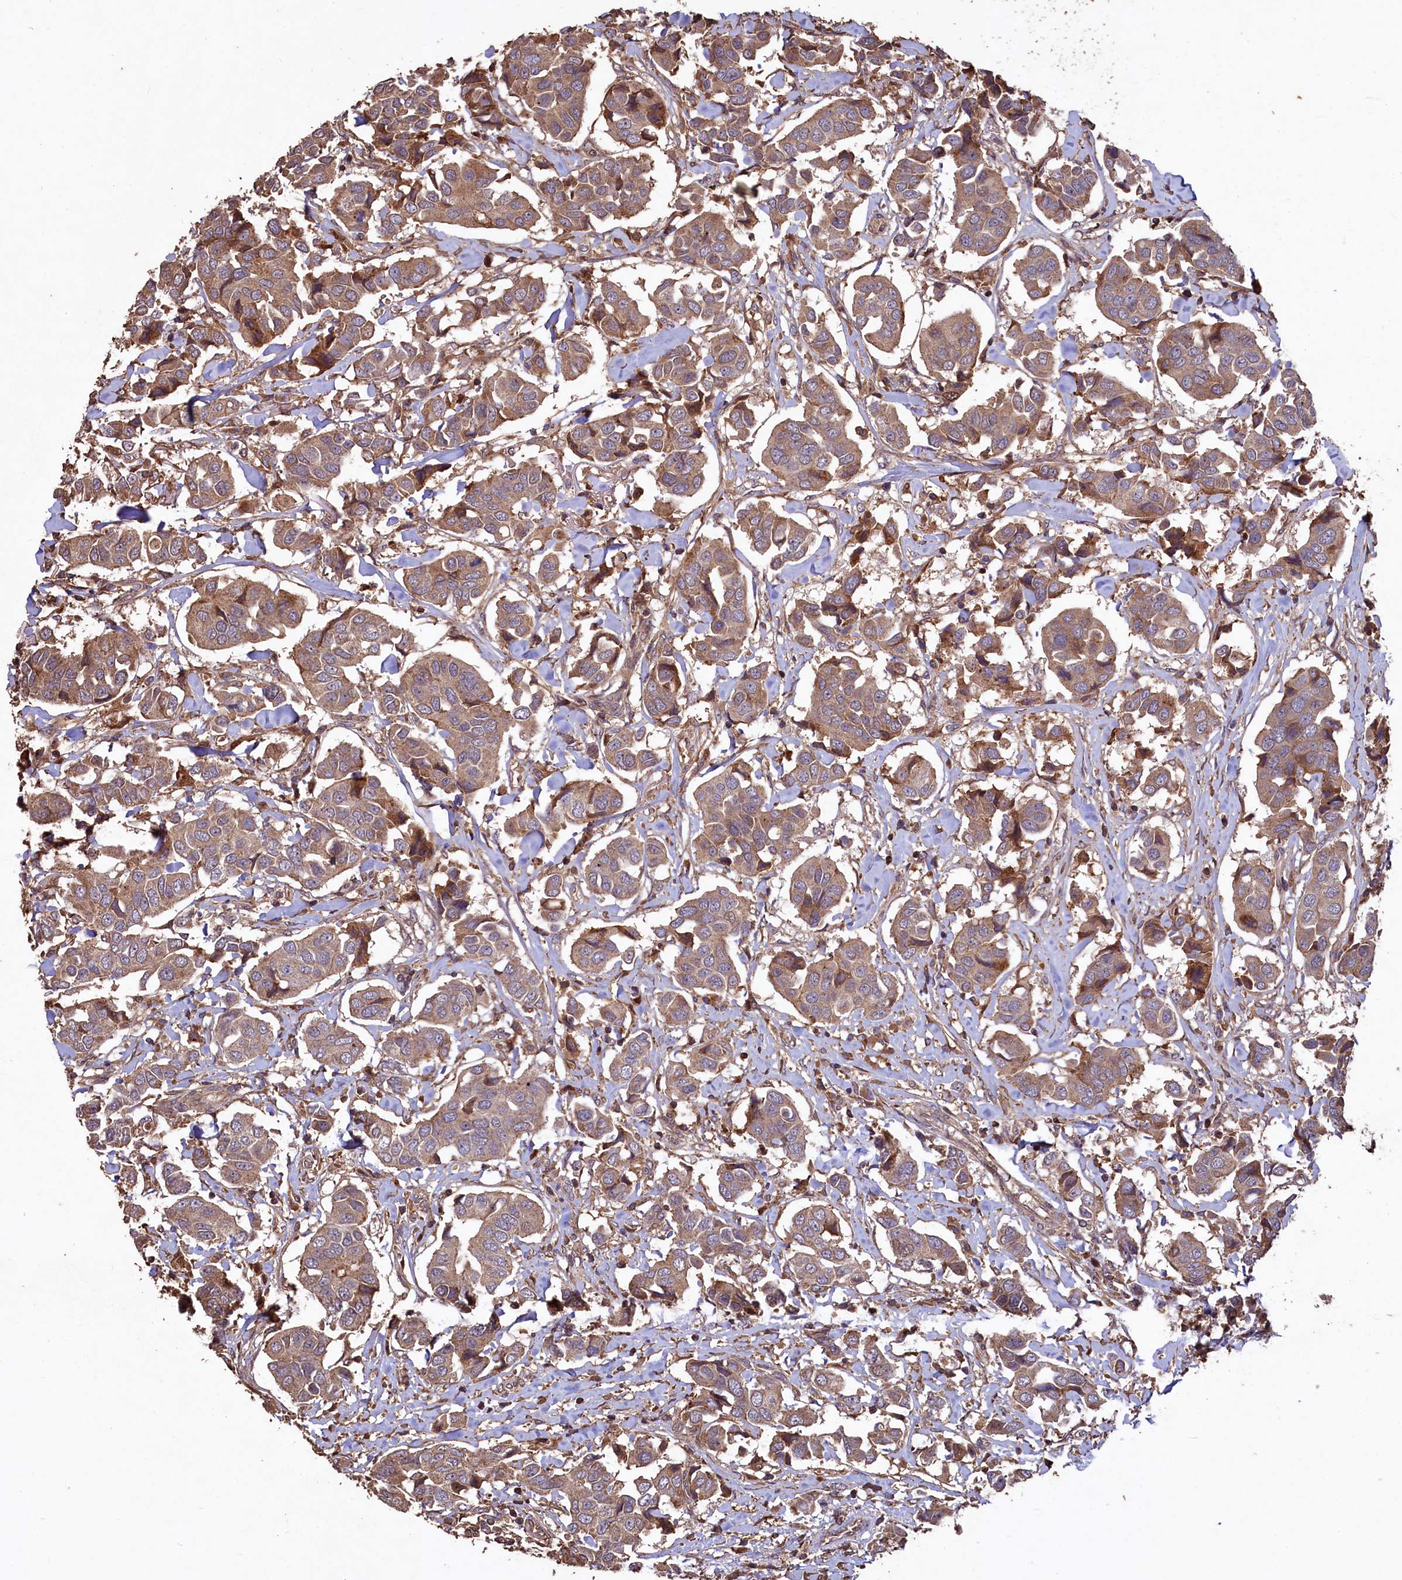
{"staining": {"intensity": "weak", "quantity": ">75%", "location": "cytoplasmic/membranous"}, "tissue": "breast cancer", "cell_type": "Tumor cells", "image_type": "cancer", "snomed": [{"axis": "morphology", "description": "Duct carcinoma"}, {"axis": "topography", "description": "Breast"}], "caption": "Immunohistochemistry (IHC) image of invasive ductal carcinoma (breast) stained for a protein (brown), which reveals low levels of weak cytoplasmic/membranous expression in approximately >75% of tumor cells.", "gene": "TMEM98", "patient": {"sex": "female", "age": 80}}